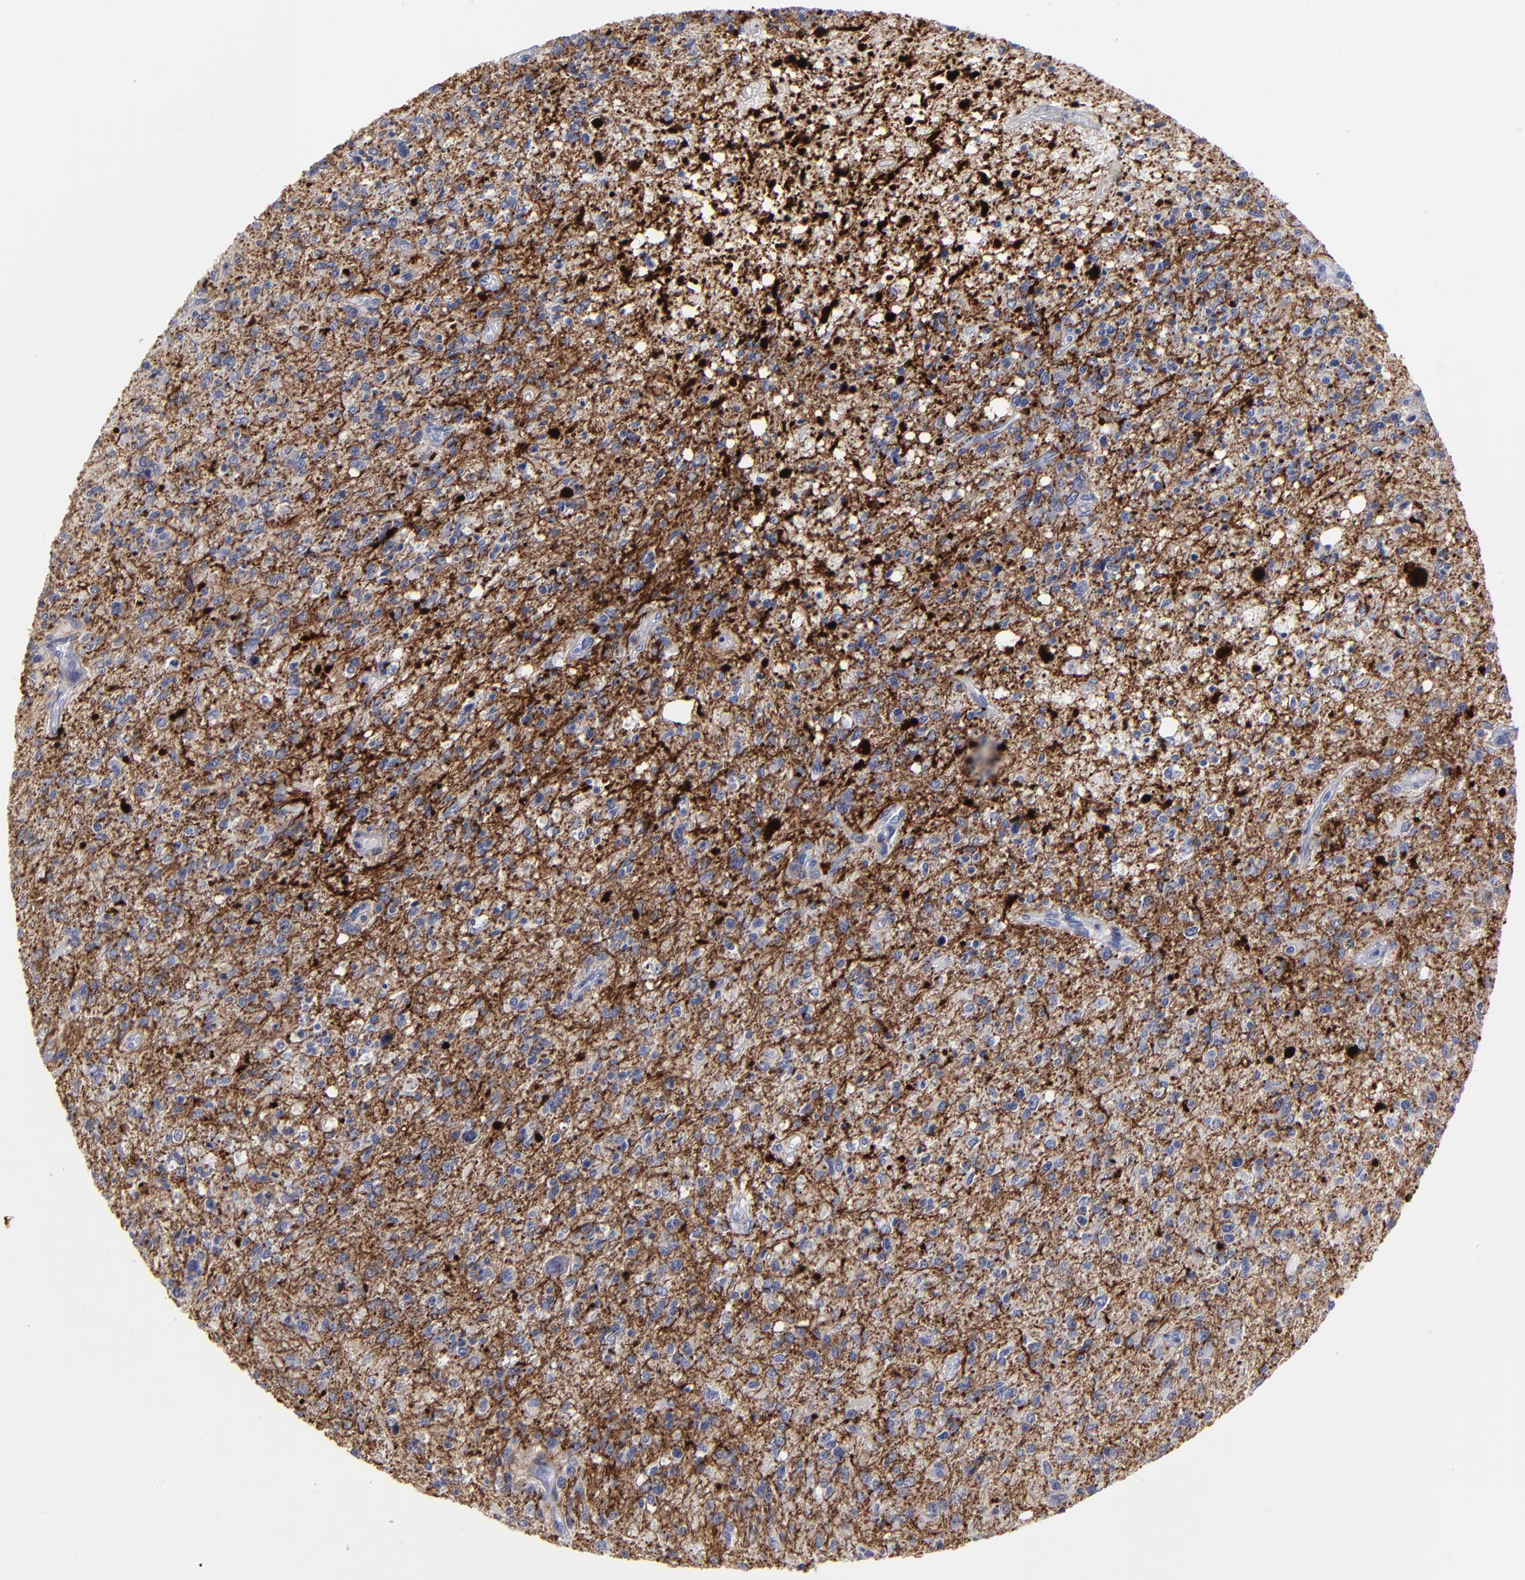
{"staining": {"intensity": "negative", "quantity": "none", "location": "none"}, "tissue": "glioma", "cell_type": "Tumor cells", "image_type": "cancer", "snomed": [{"axis": "morphology", "description": "Glioma, malignant, High grade"}, {"axis": "topography", "description": "Cerebral cortex"}], "caption": "Glioma was stained to show a protein in brown. There is no significant positivity in tumor cells.", "gene": "CADM3", "patient": {"sex": "male", "age": 76}}